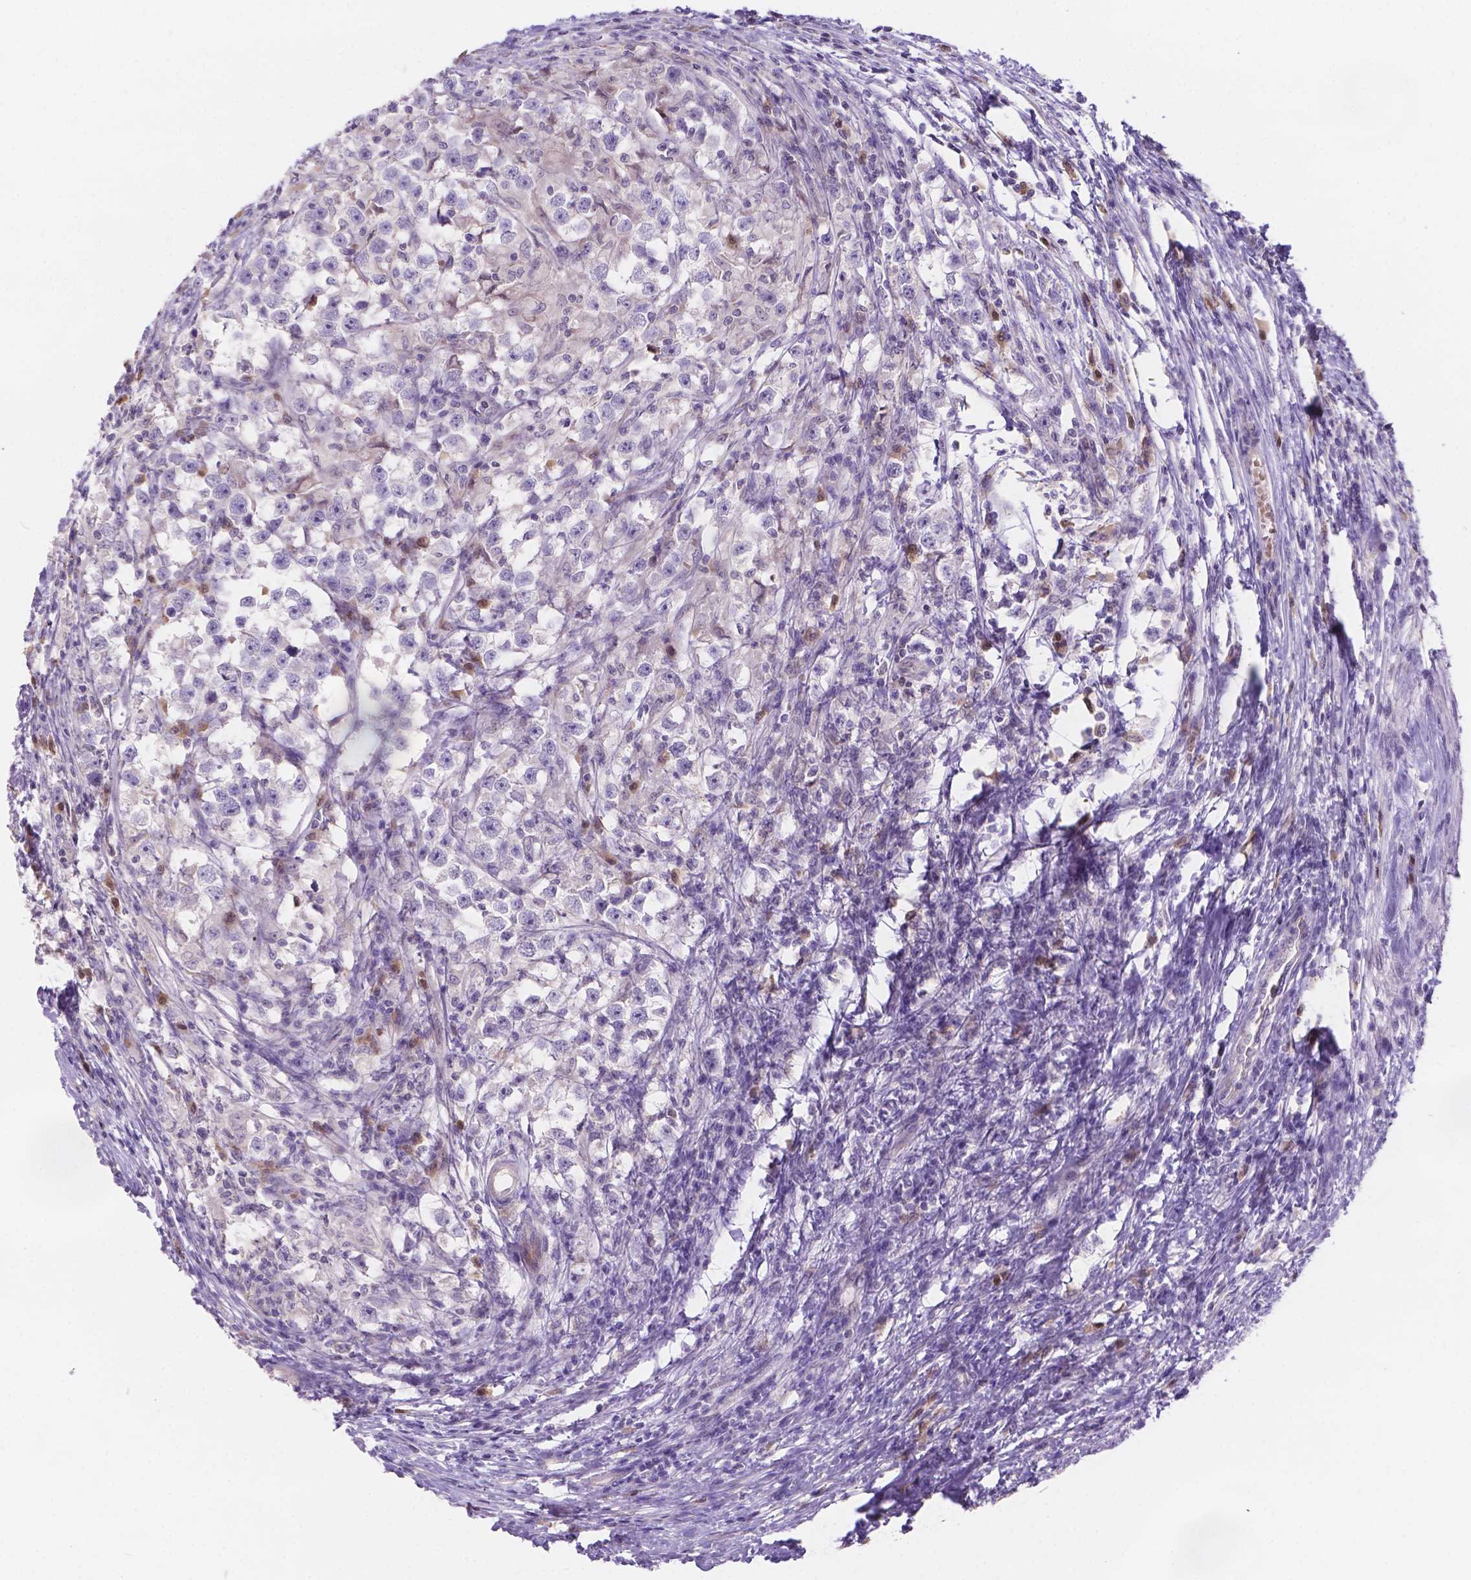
{"staining": {"intensity": "negative", "quantity": "none", "location": "none"}, "tissue": "testis cancer", "cell_type": "Tumor cells", "image_type": "cancer", "snomed": [{"axis": "morphology", "description": "Seminoma, NOS"}, {"axis": "topography", "description": "Testis"}], "caption": "Seminoma (testis) stained for a protein using immunohistochemistry demonstrates no positivity tumor cells.", "gene": "CD96", "patient": {"sex": "male", "age": 33}}